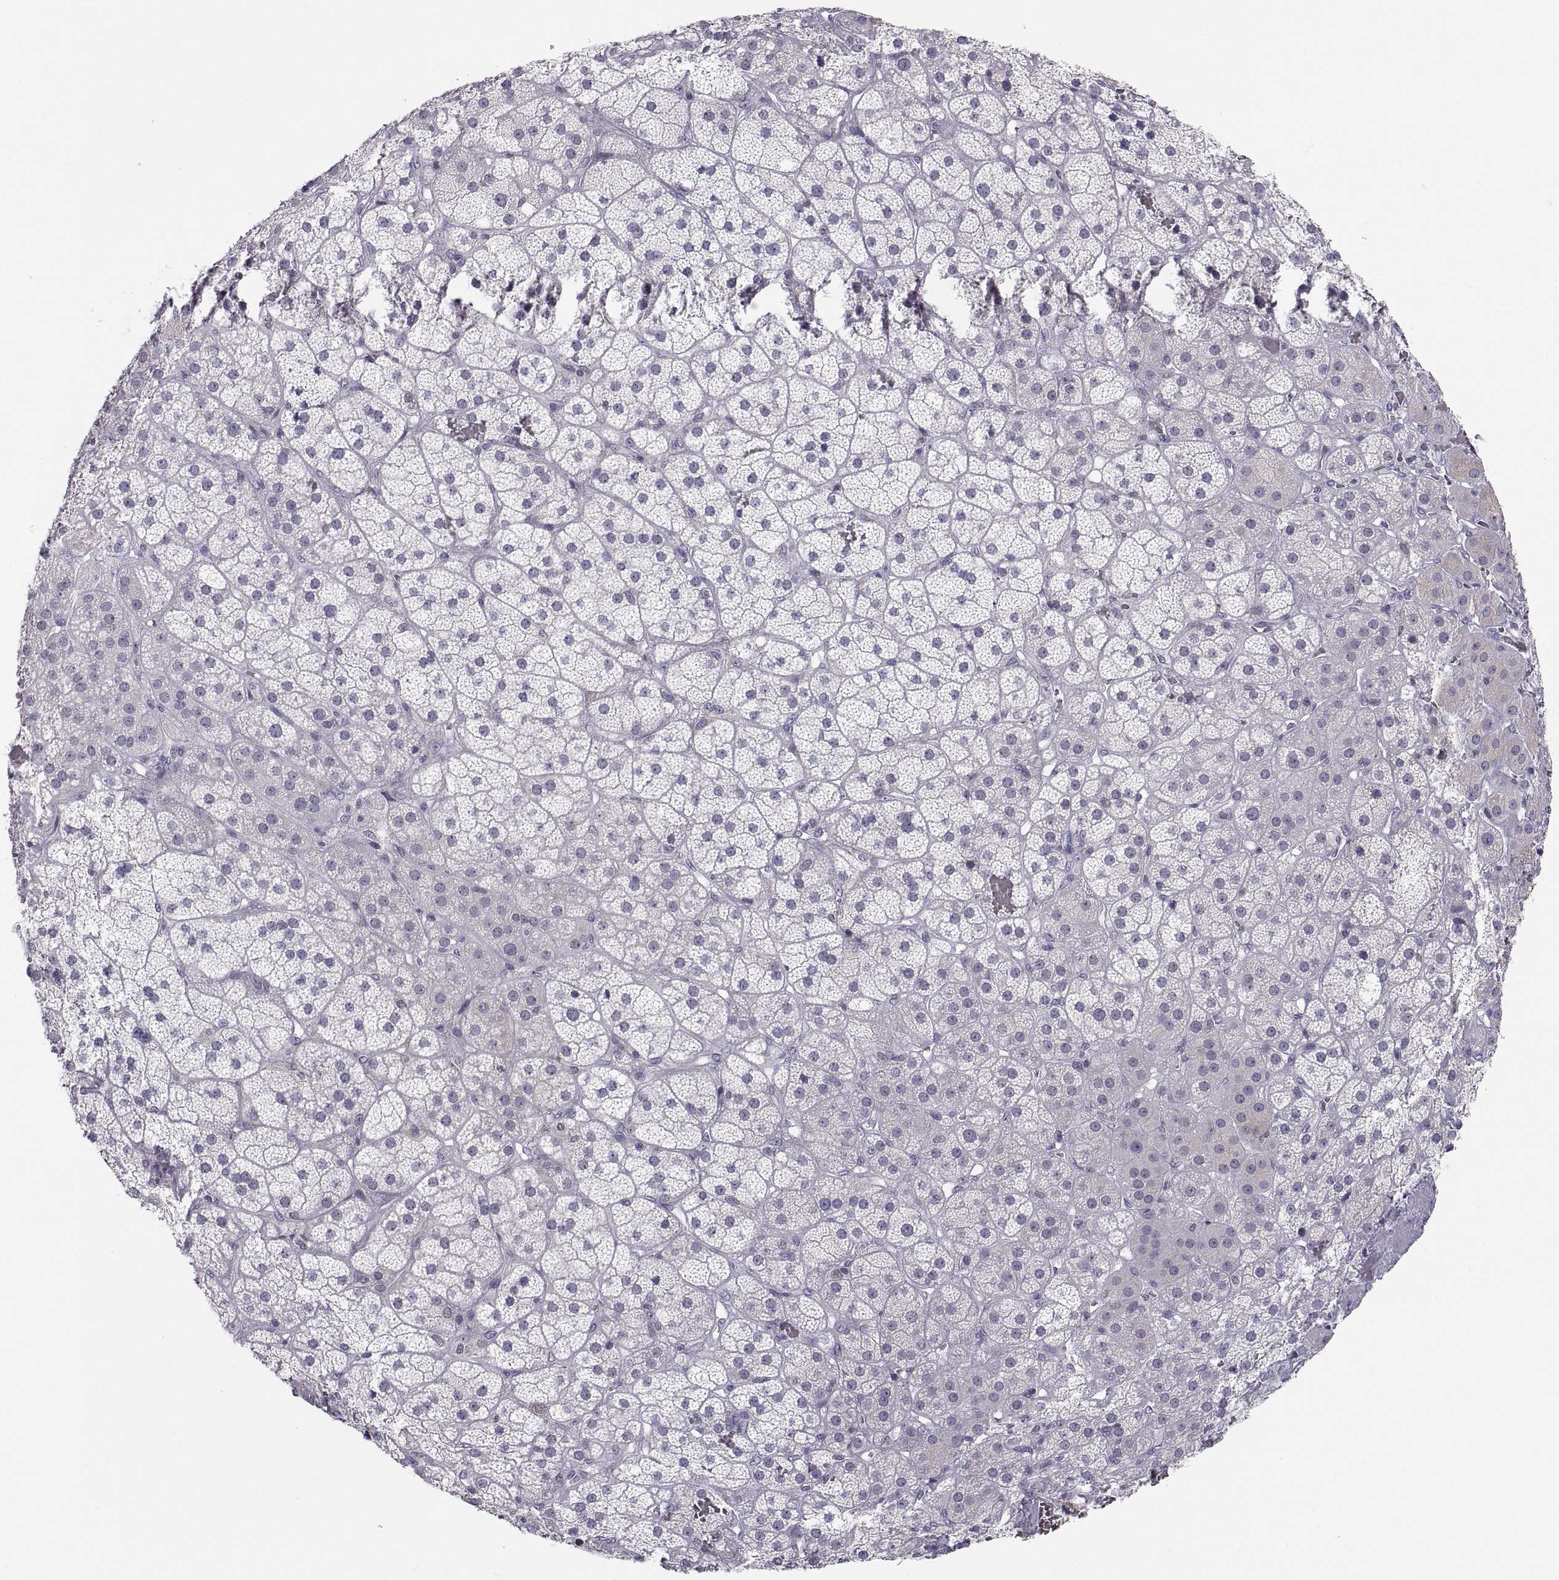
{"staining": {"intensity": "negative", "quantity": "none", "location": "none"}, "tissue": "adrenal gland", "cell_type": "Glandular cells", "image_type": "normal", "snomed": [{"axis": "morphology", "description": "Normal tissue, NOS"}, {"axis": "topography", "description": "Adrenal gland"}], "caption": "This is an immunohistochemistry (IHC) histopathology image of normal human adrenal gland. There is no positivity in glandular cells.", "gene": "ERO1A", "patient": {"sex": "male", "age": 57}}